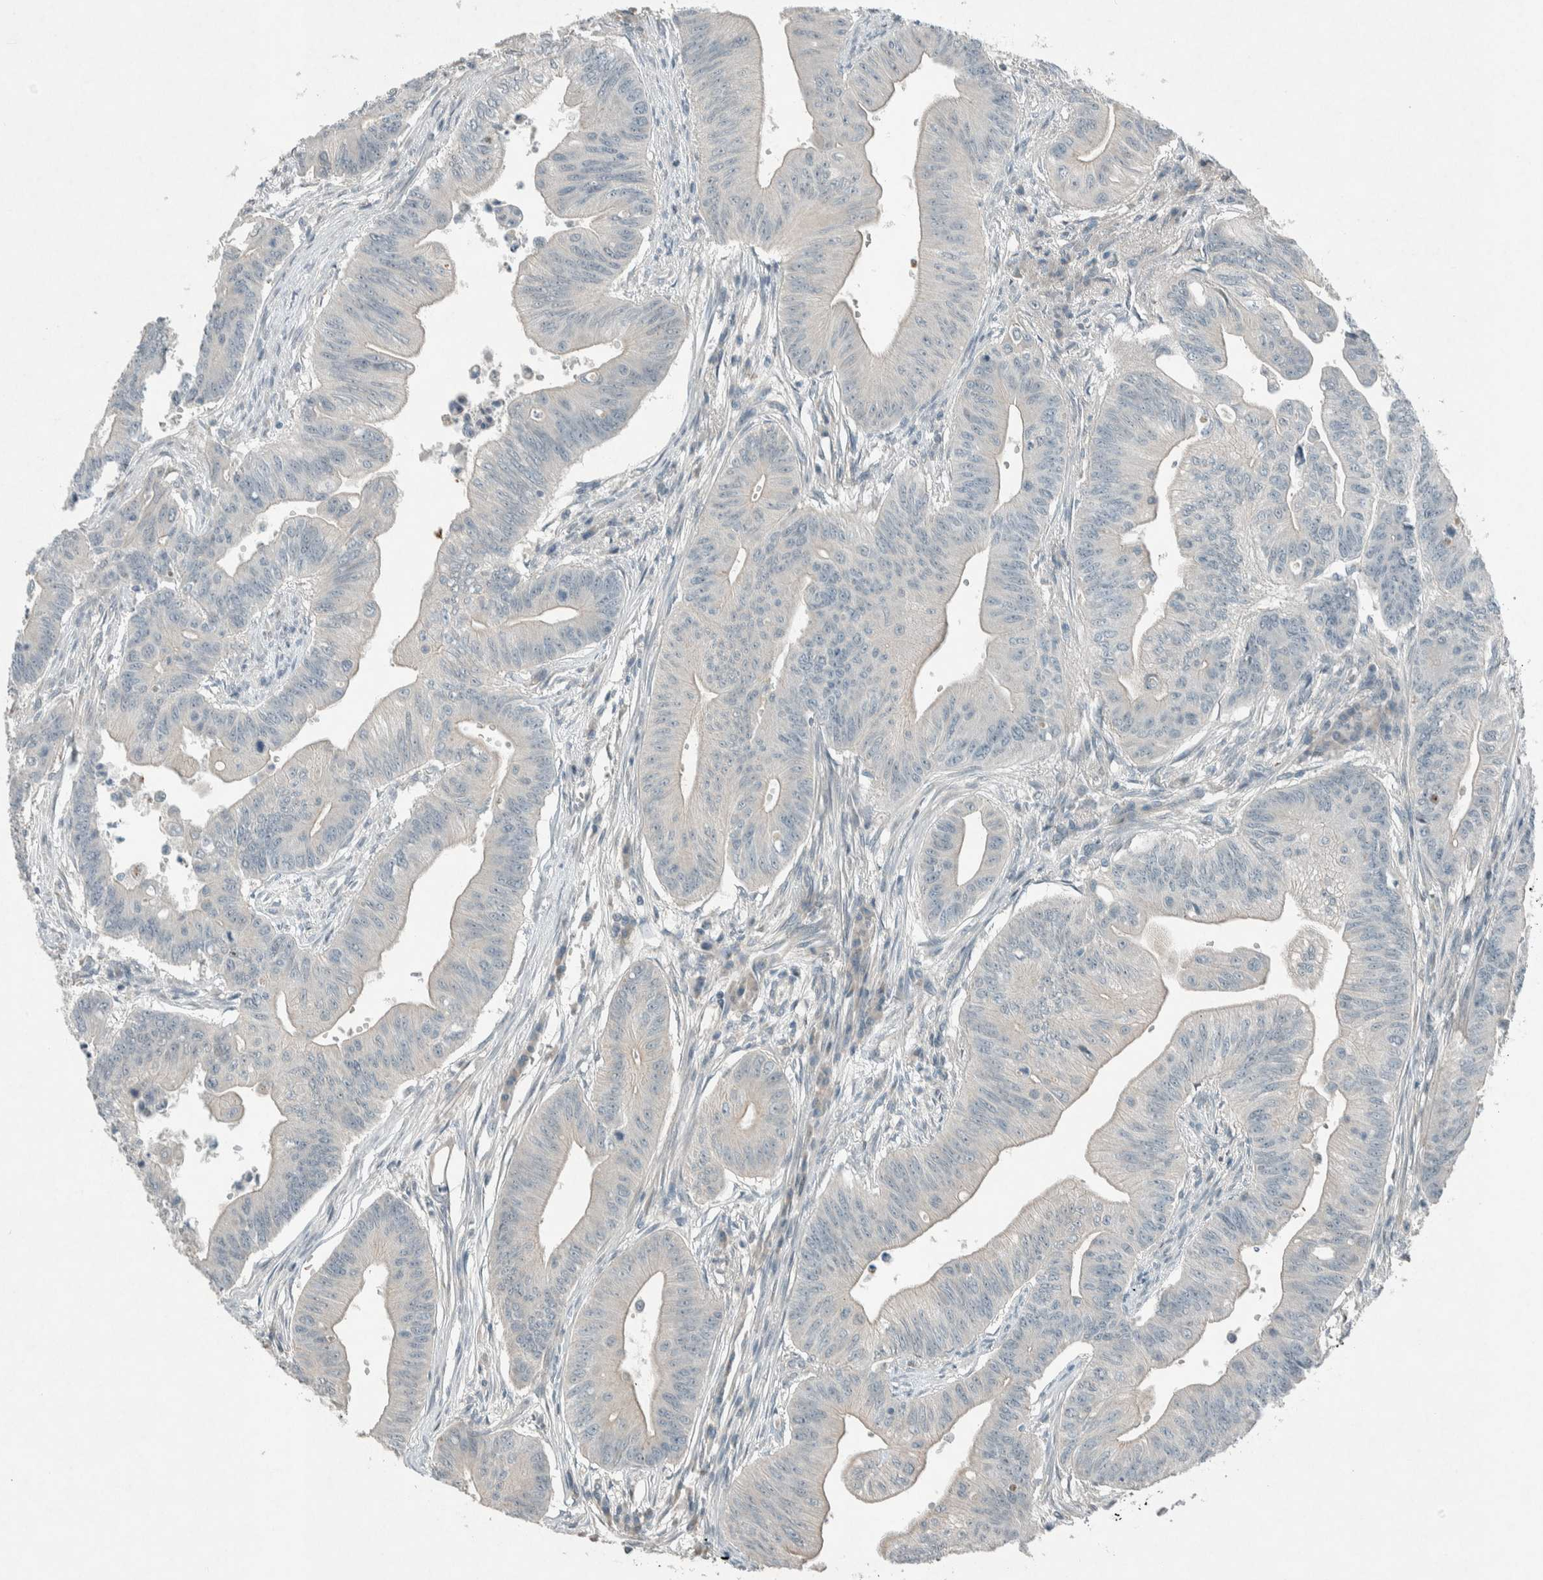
{"staining": {"intensity": "negative", "quantity": "none", "location": "none"}, "tissue": "colorectal cancer", "cell_type": "Tumor cells", "image_type": "cancer", "snomed": [{"axis": "morphology", "description": "Adenoma, NOS"}, {"axis": "morphology", "description": "Adenocarcinoma, NOS"}, {"axis": "topography", "description": "Colon"}], "caption": "Immunohistochemical staining of human colorectal cancer reveals no significant positivity in tumor cells.", "gene": "CERCAM", "patient": {"sex": "male", "age": 79}}